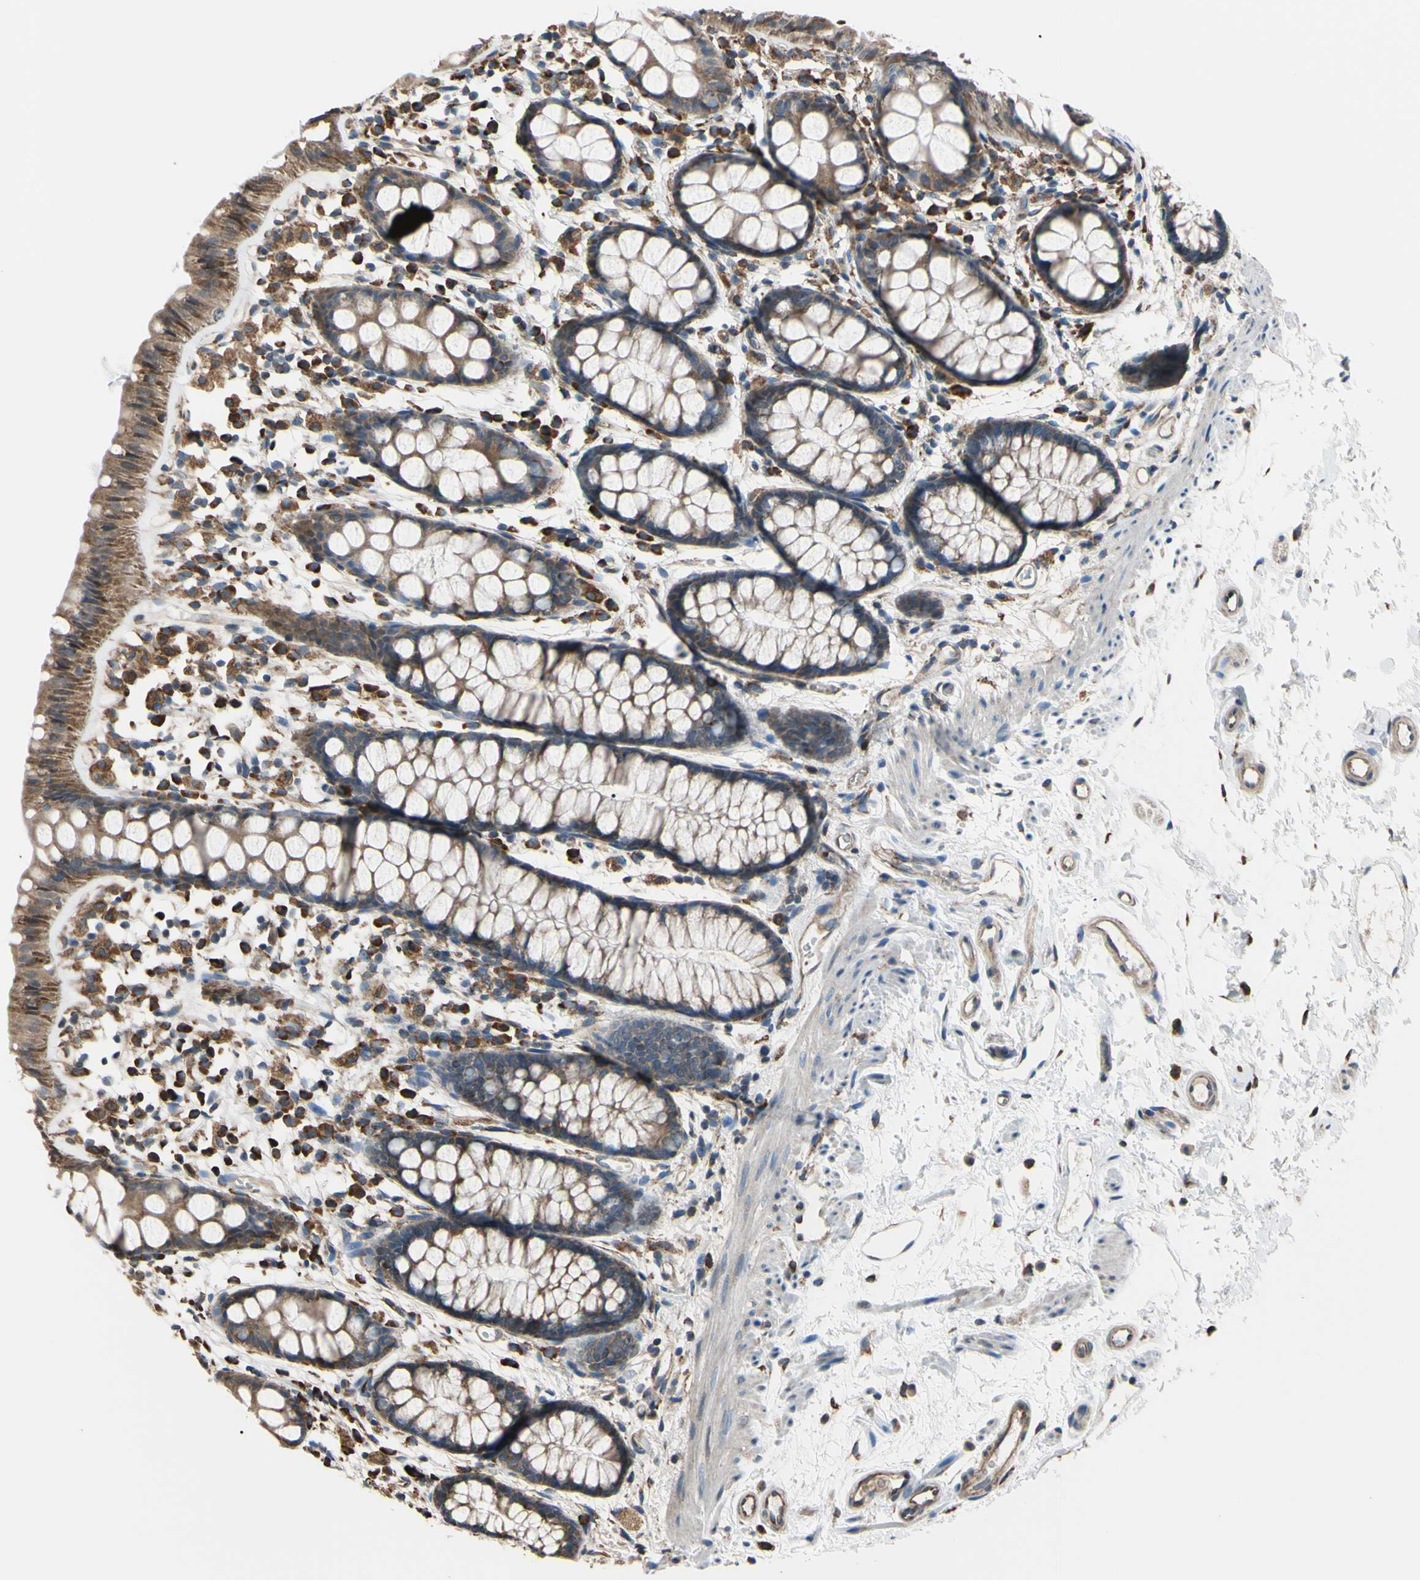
{"staining": {"intensity": "strong", "quantity": ">75%", "location": "cytoplasmic/membranous"}, "tissue": "rectum", "cell_type": "Glandular cells", "image_type": "normal", "snomed": [{"axis": "morphology", "description": "Normal tissue, NOS"}, {"axis": "topography", "description": "Rectum"}], "caption": "Unremarkable rectum displays strong cytoplasmic/membranous positivity in approximately >75% of glandular cells, visualized by immunohistochemistry. The staining was performed using DAB (3,3'-diaminobenzidine), with brown indicating positive protein expression. Nuclei are stained blue with hematoxylin.", "gene": "BMF", "patient": {"sex": "female", "age": 66}}